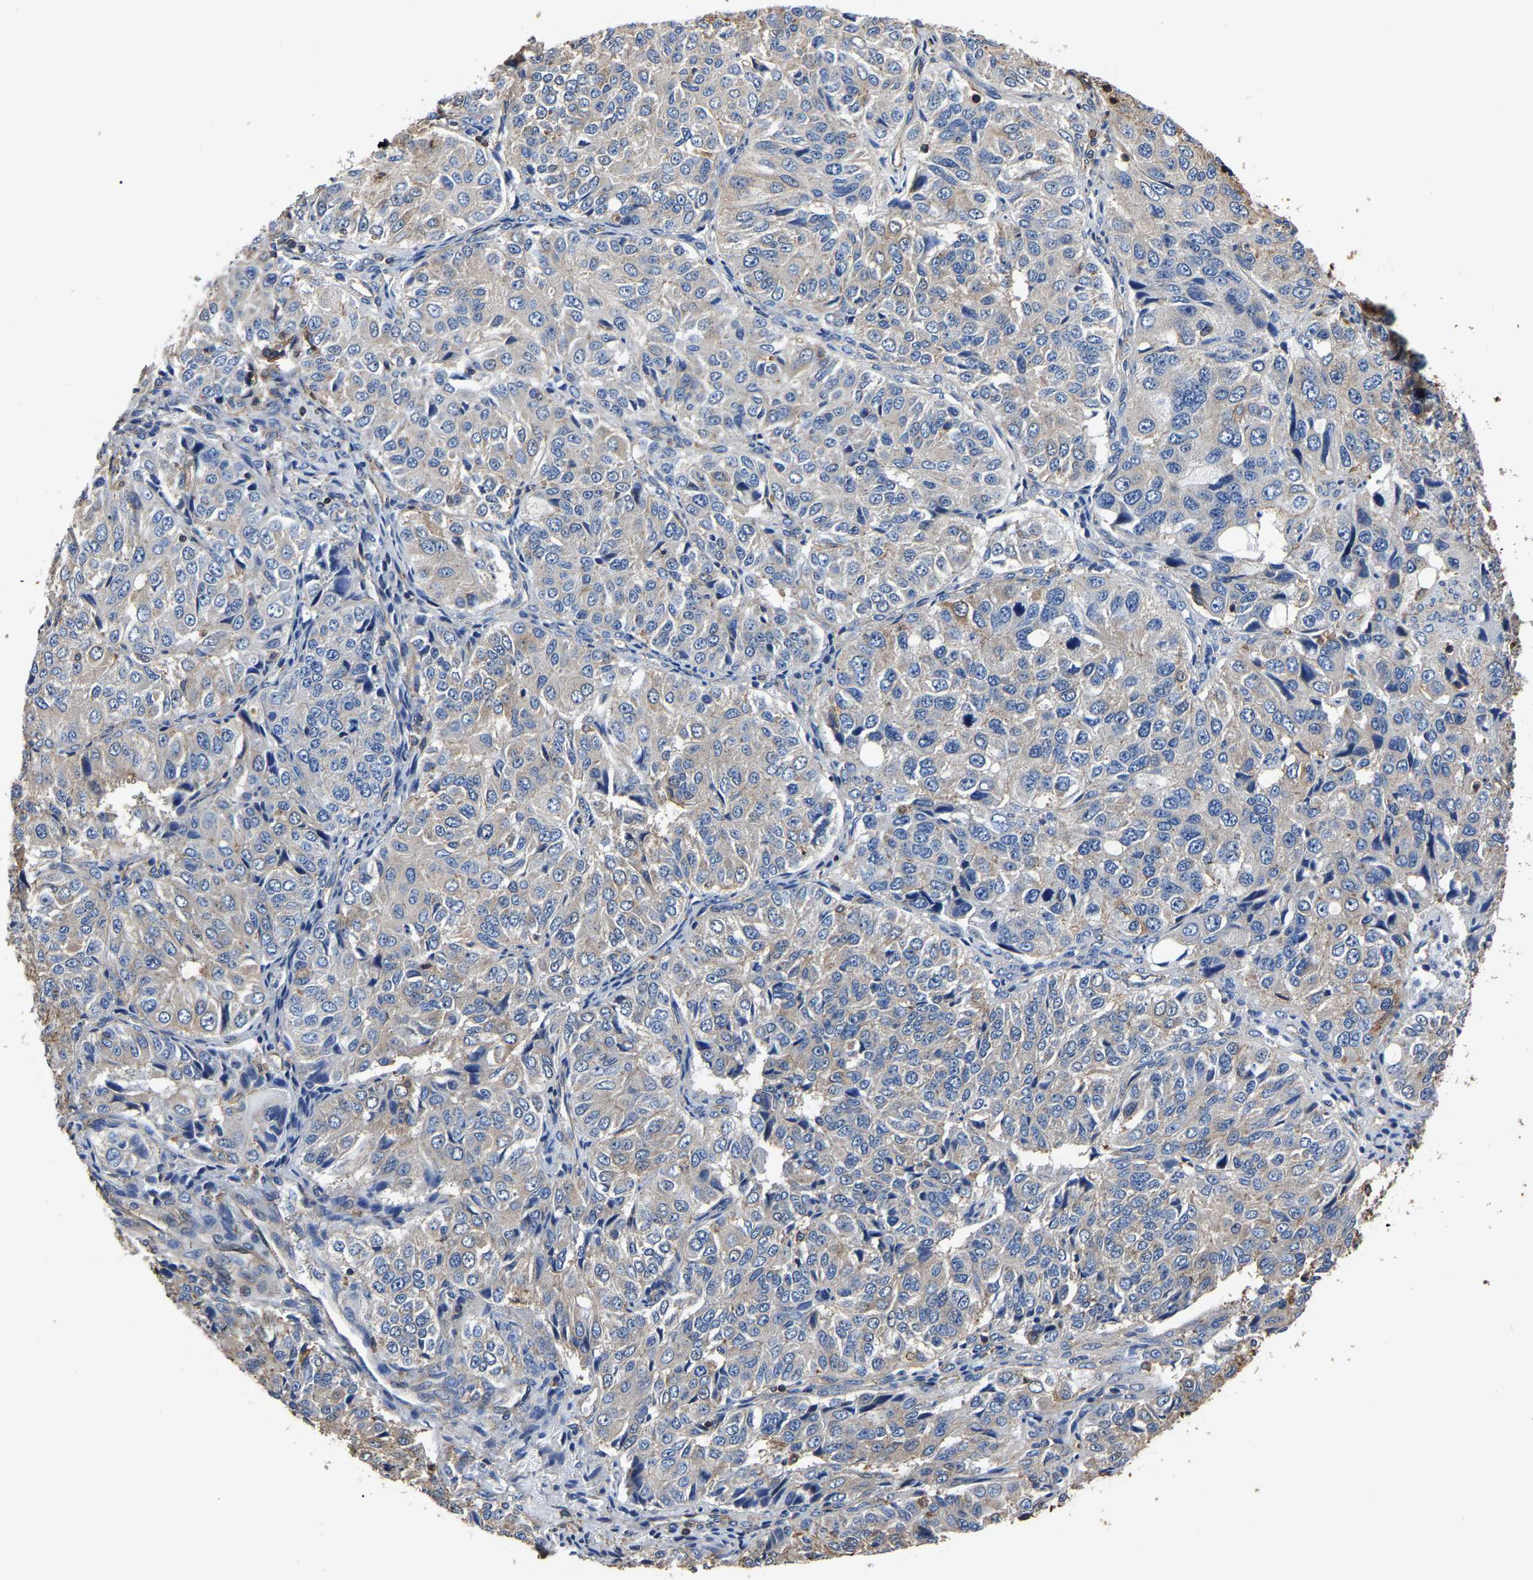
{"staining": {"intensity": "weak", "quantity": "<25%", "location": "cytoplasmic/membranous"}, "tissue": "ovarian cancer", "cell_type": "Tumor cells", "image_type": "cancer", "snomed": [{"axis": "morphology", "description": "Carcinoma, endometroid"}, {"axis": "topography", "description": "Ovary"}], "caption": "The immunohistochemistry (IHC) image has no significant positivity in tumor cells of ovarian endometroid carcinoma tissue.", "gene": "ARMT1", "patient": {"sex": "female", "age": 51}}